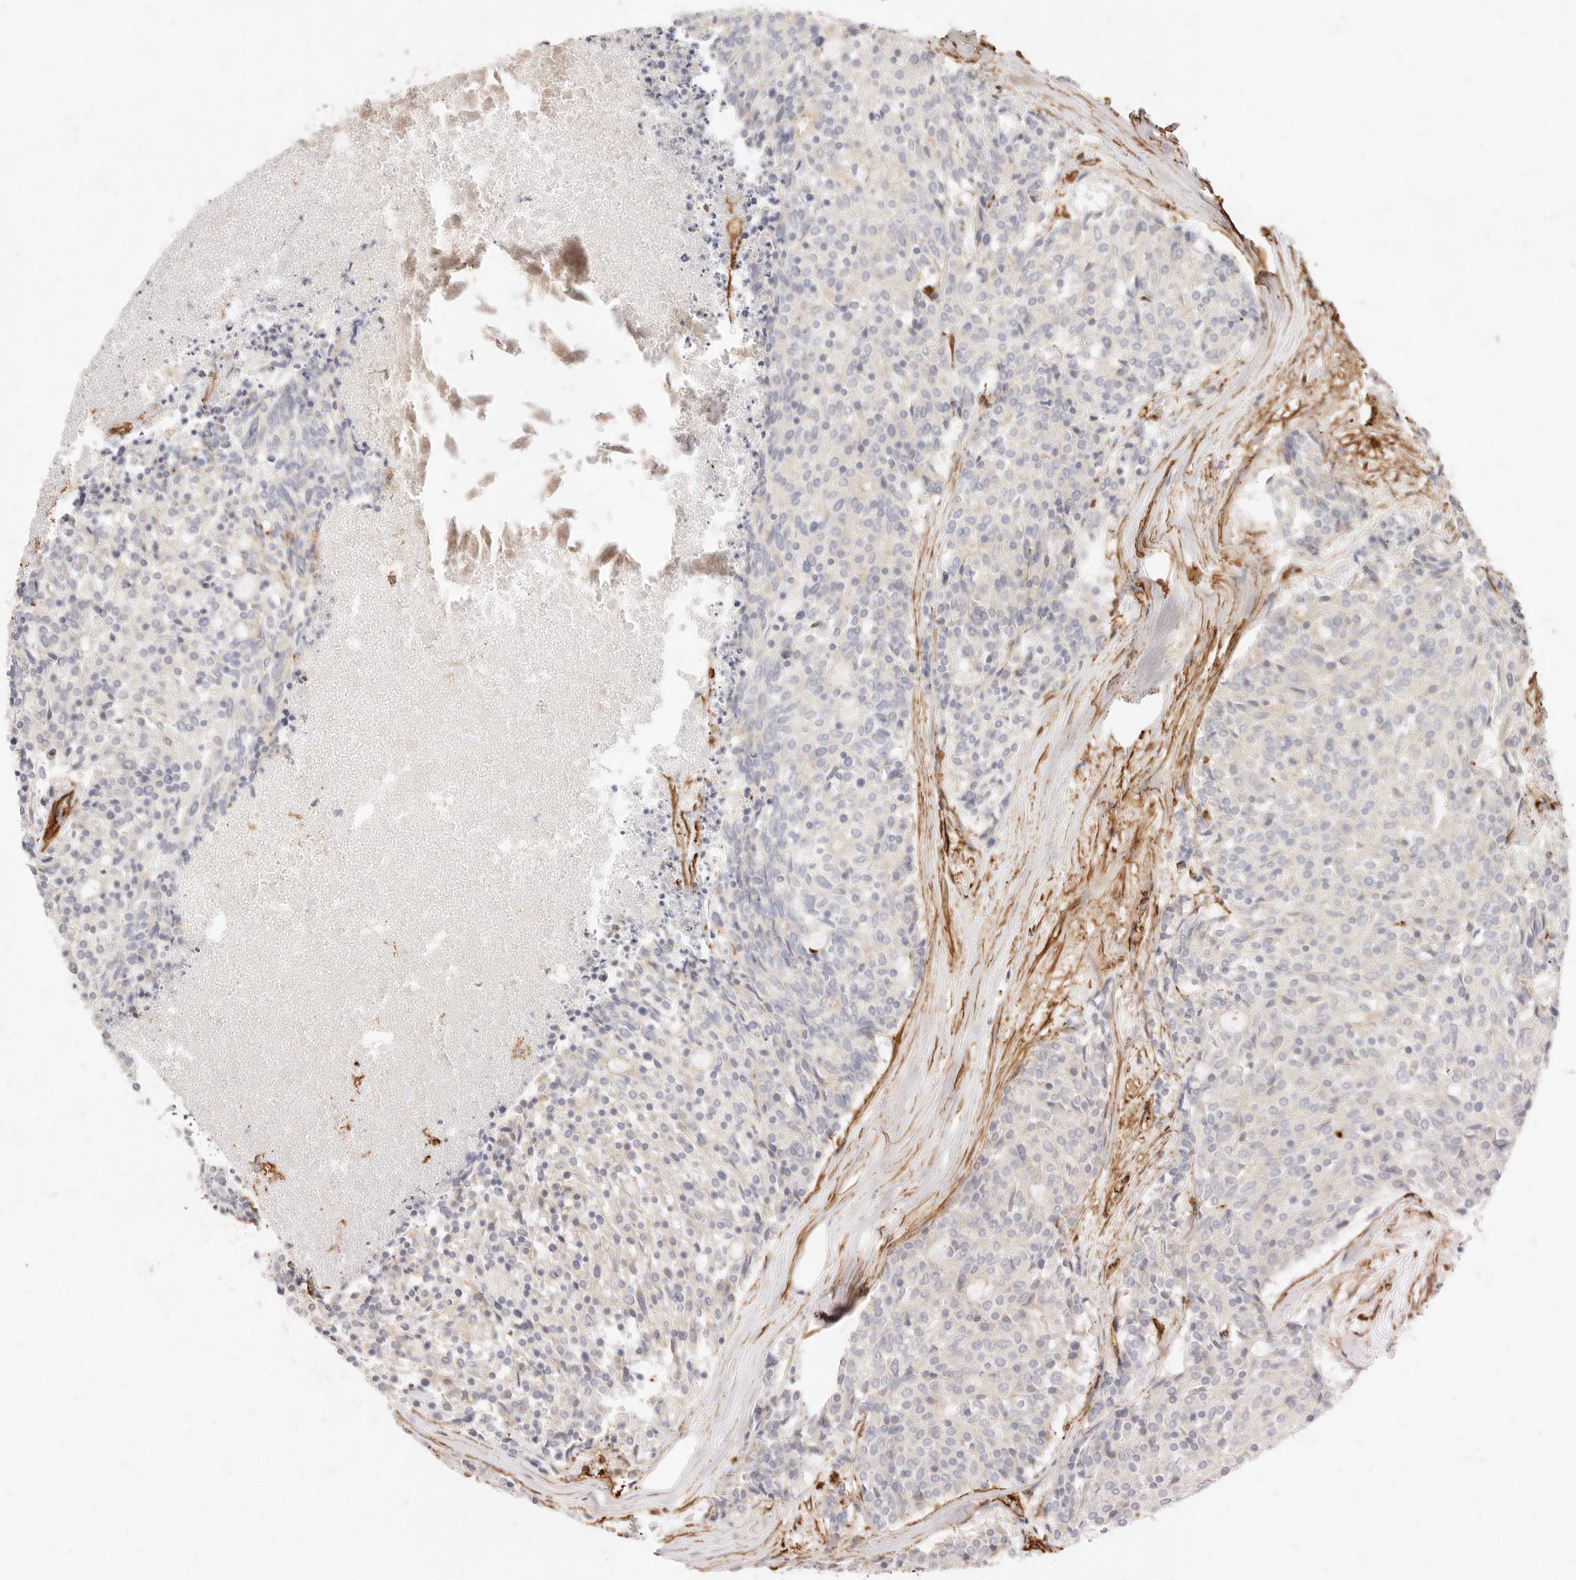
{"staining": {"intensity": "negative", "quantity": "none", "location": "none"}, "tissue": "carcinoid", "cell_type": "Tumor cells", "image_type": "cancer", "snomed": [{"axis": "morphology", "description": "Carcinoid, malignant, NOS"}, {"axis": "topography", "description": "Pancreas"}], "caption": "Carcinoid was stained to show a protein in brown. There is no significant staining in tumor cells.", "gene": "TMTC2", "patient": {"sex": "female", "age": 54}}